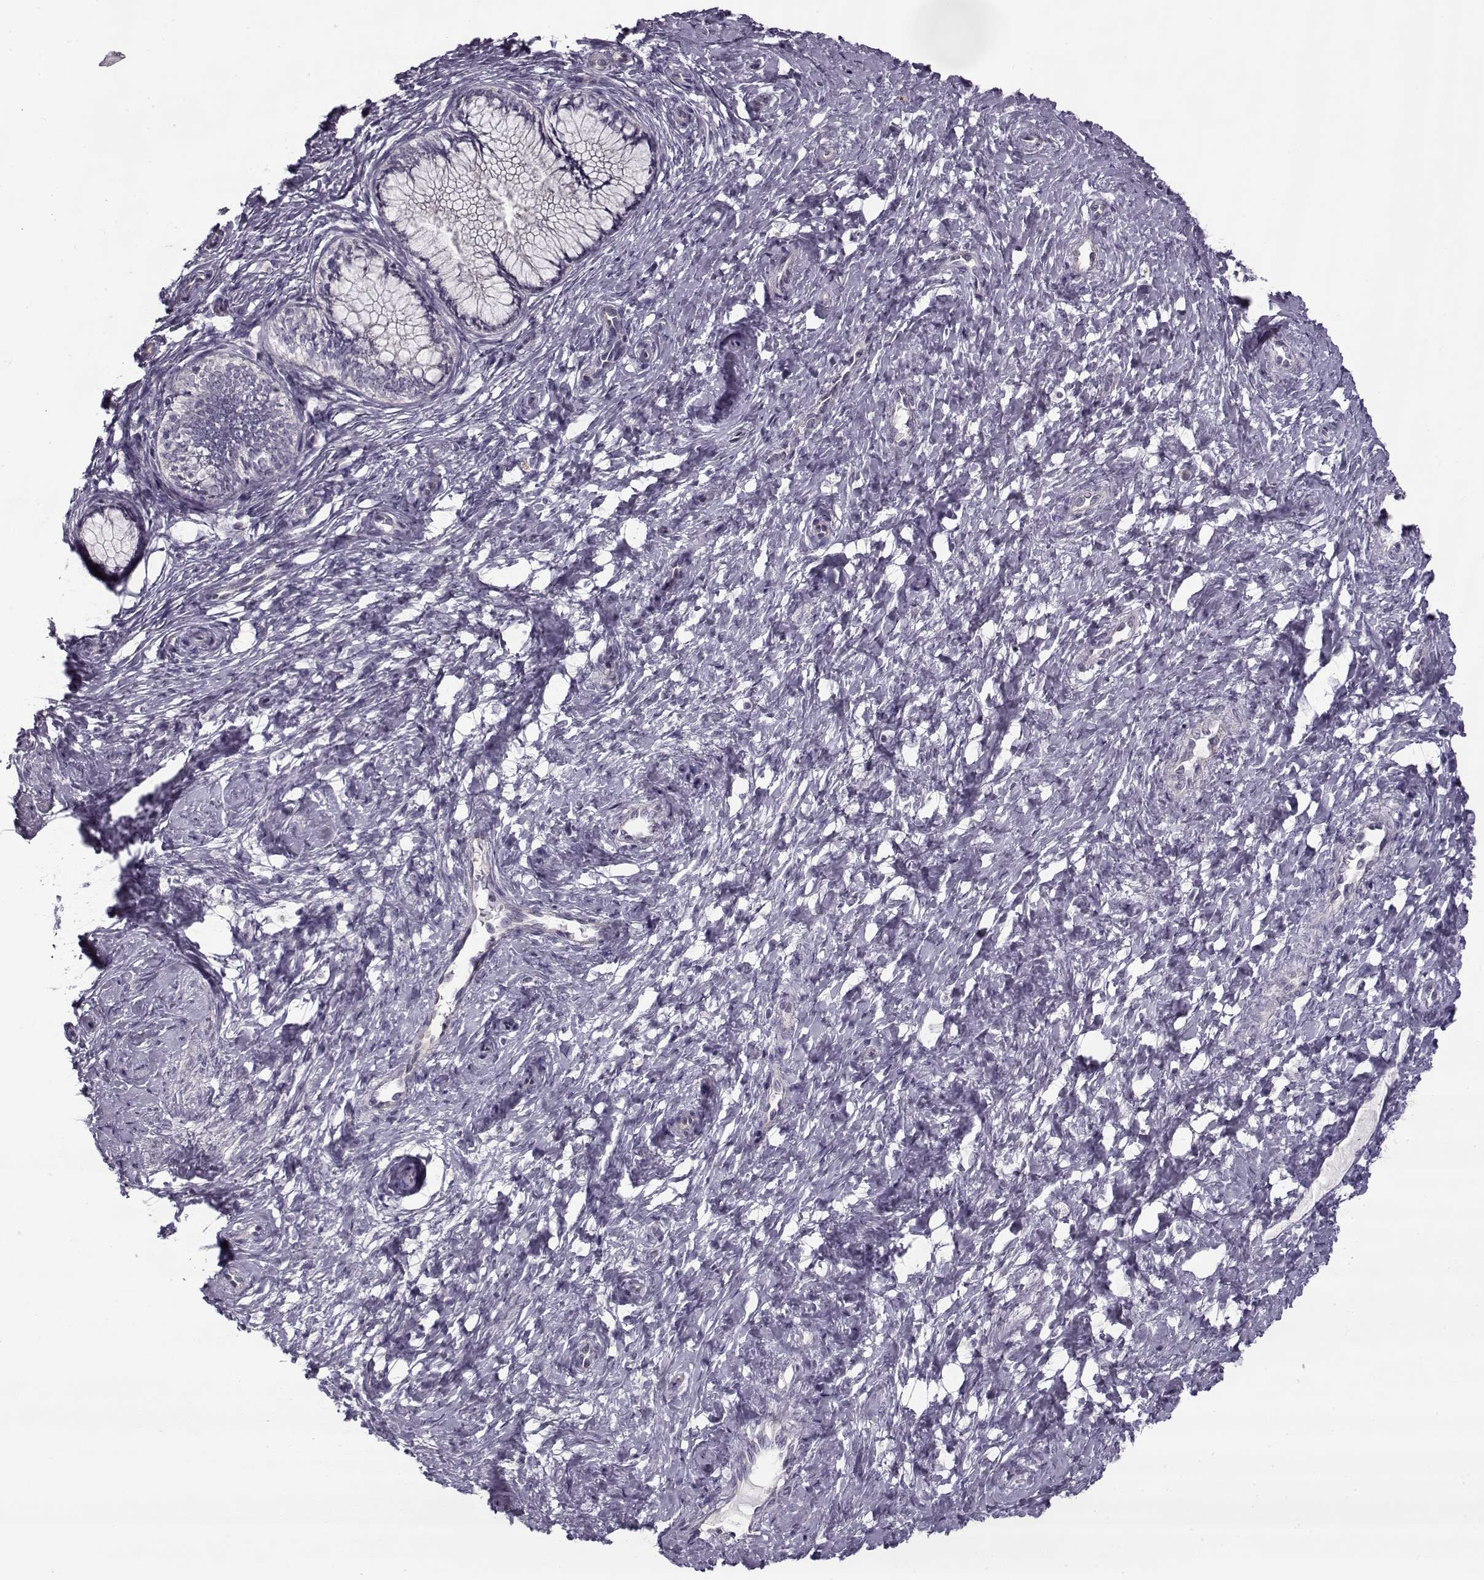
{"staining": {"intensity": "negative", "quantity": "none", "location": "none"}, "tissue": "cervix", "cell_type": "Glandular cells", "image_type": "normal", "snomed": [{"axis": "morphology", "description": "Normal tissue, NOS"}, {"axis": "topography", "description": "Cervix"}], "caption": "Immunohistochemical staining of benign human cervix displays no significant positivity in glandular cells.", "gene": "PNMT", "patient": {"sex": "female", "age": 37}}